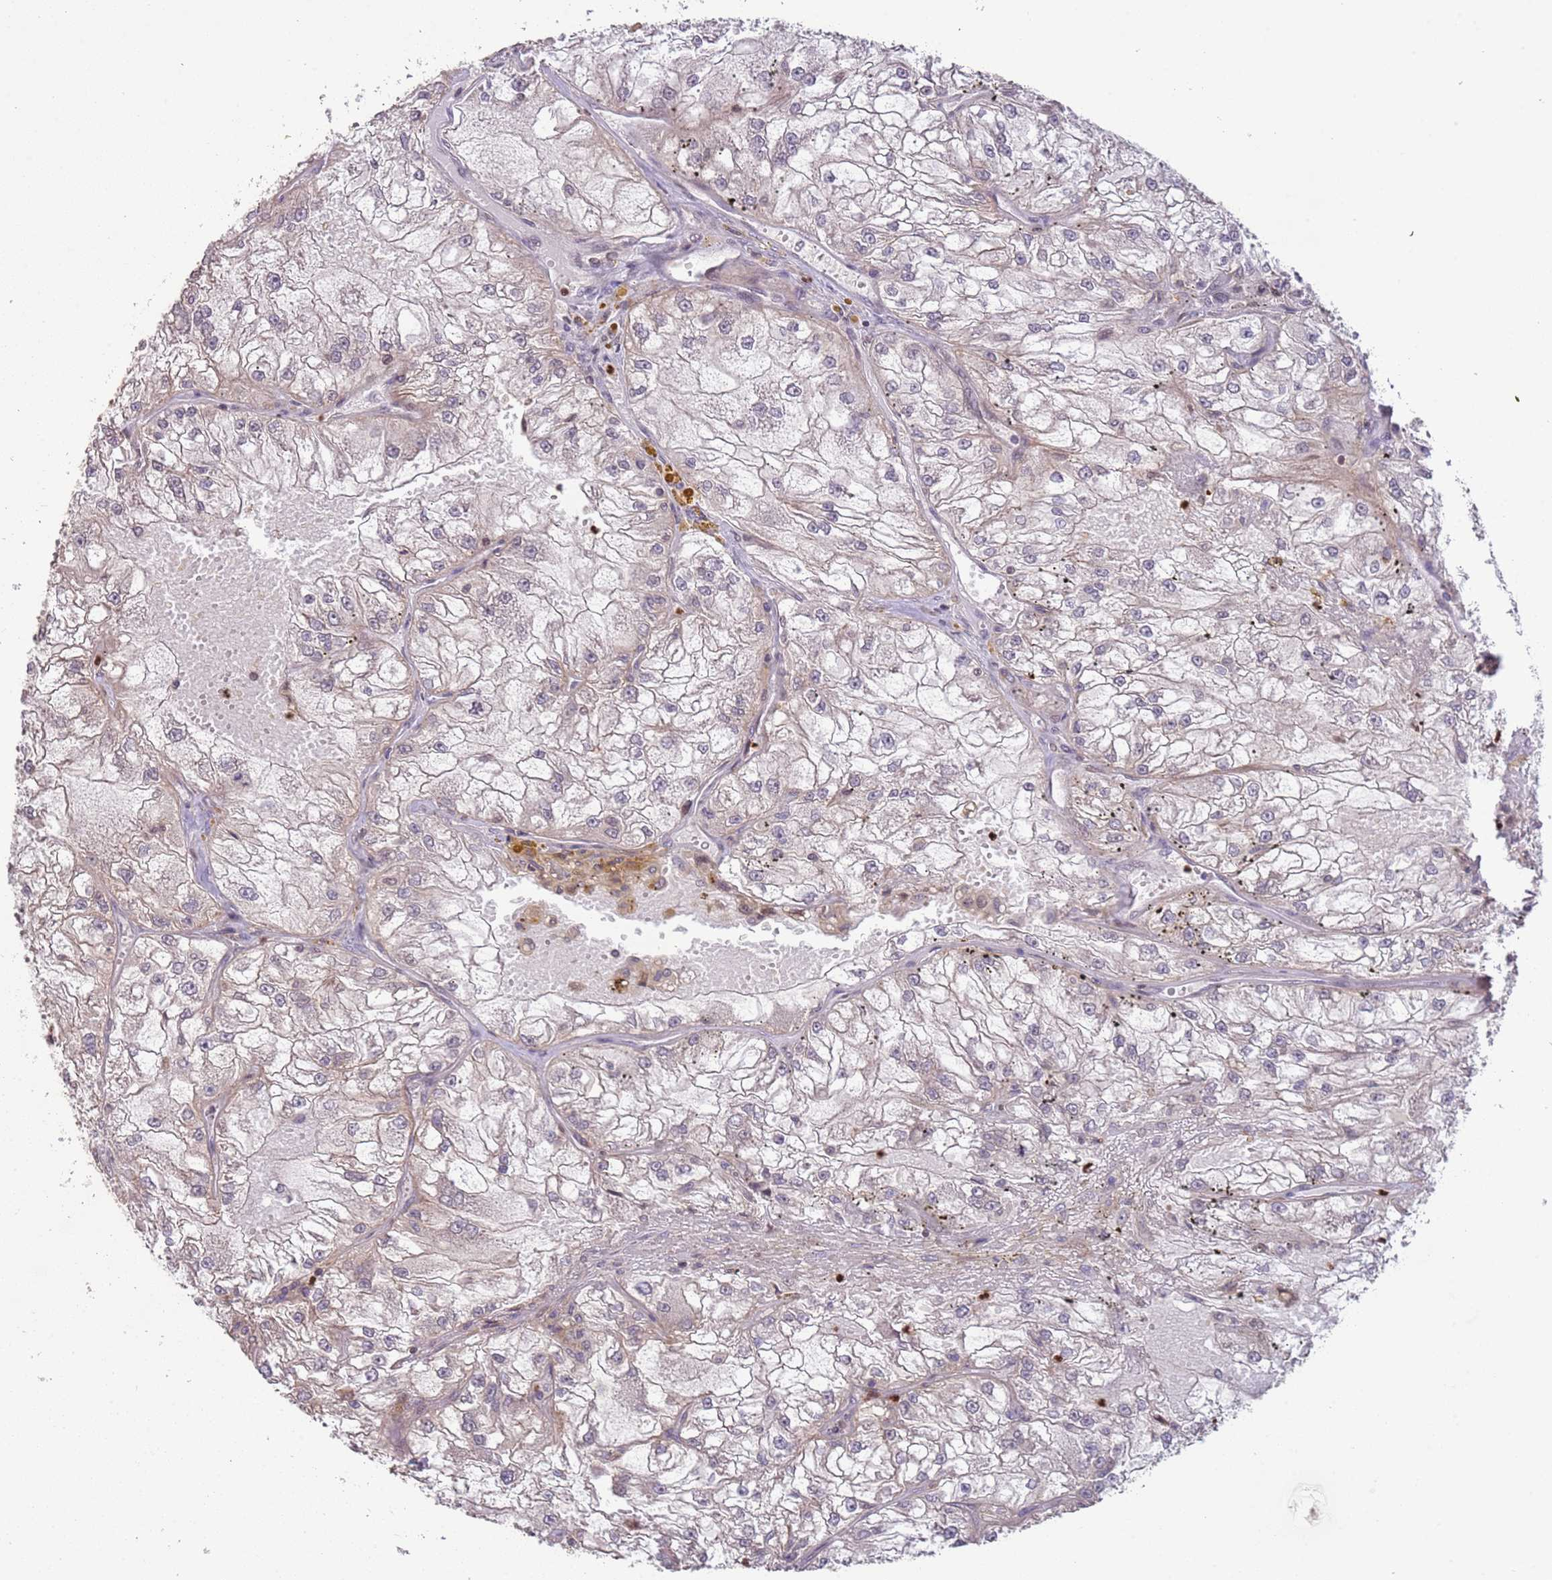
{"staining": {"intensity": "negative", "quantity": "none", "location": "none"}, "tissue": "renal cancer", "cell_type": "Tumor cells", "image_type": "cancer", "snomed": [{"axis": "morphology", "description": "Adenocarcinoma, NOS"}, {"axis": "topography", "description": "Kidney"}], "caption": "Tumor cells show no significant expression in renal adenocarcinoma.", "gene": "SLC16A4", "patient": {"sex": "female", "age": 72}}